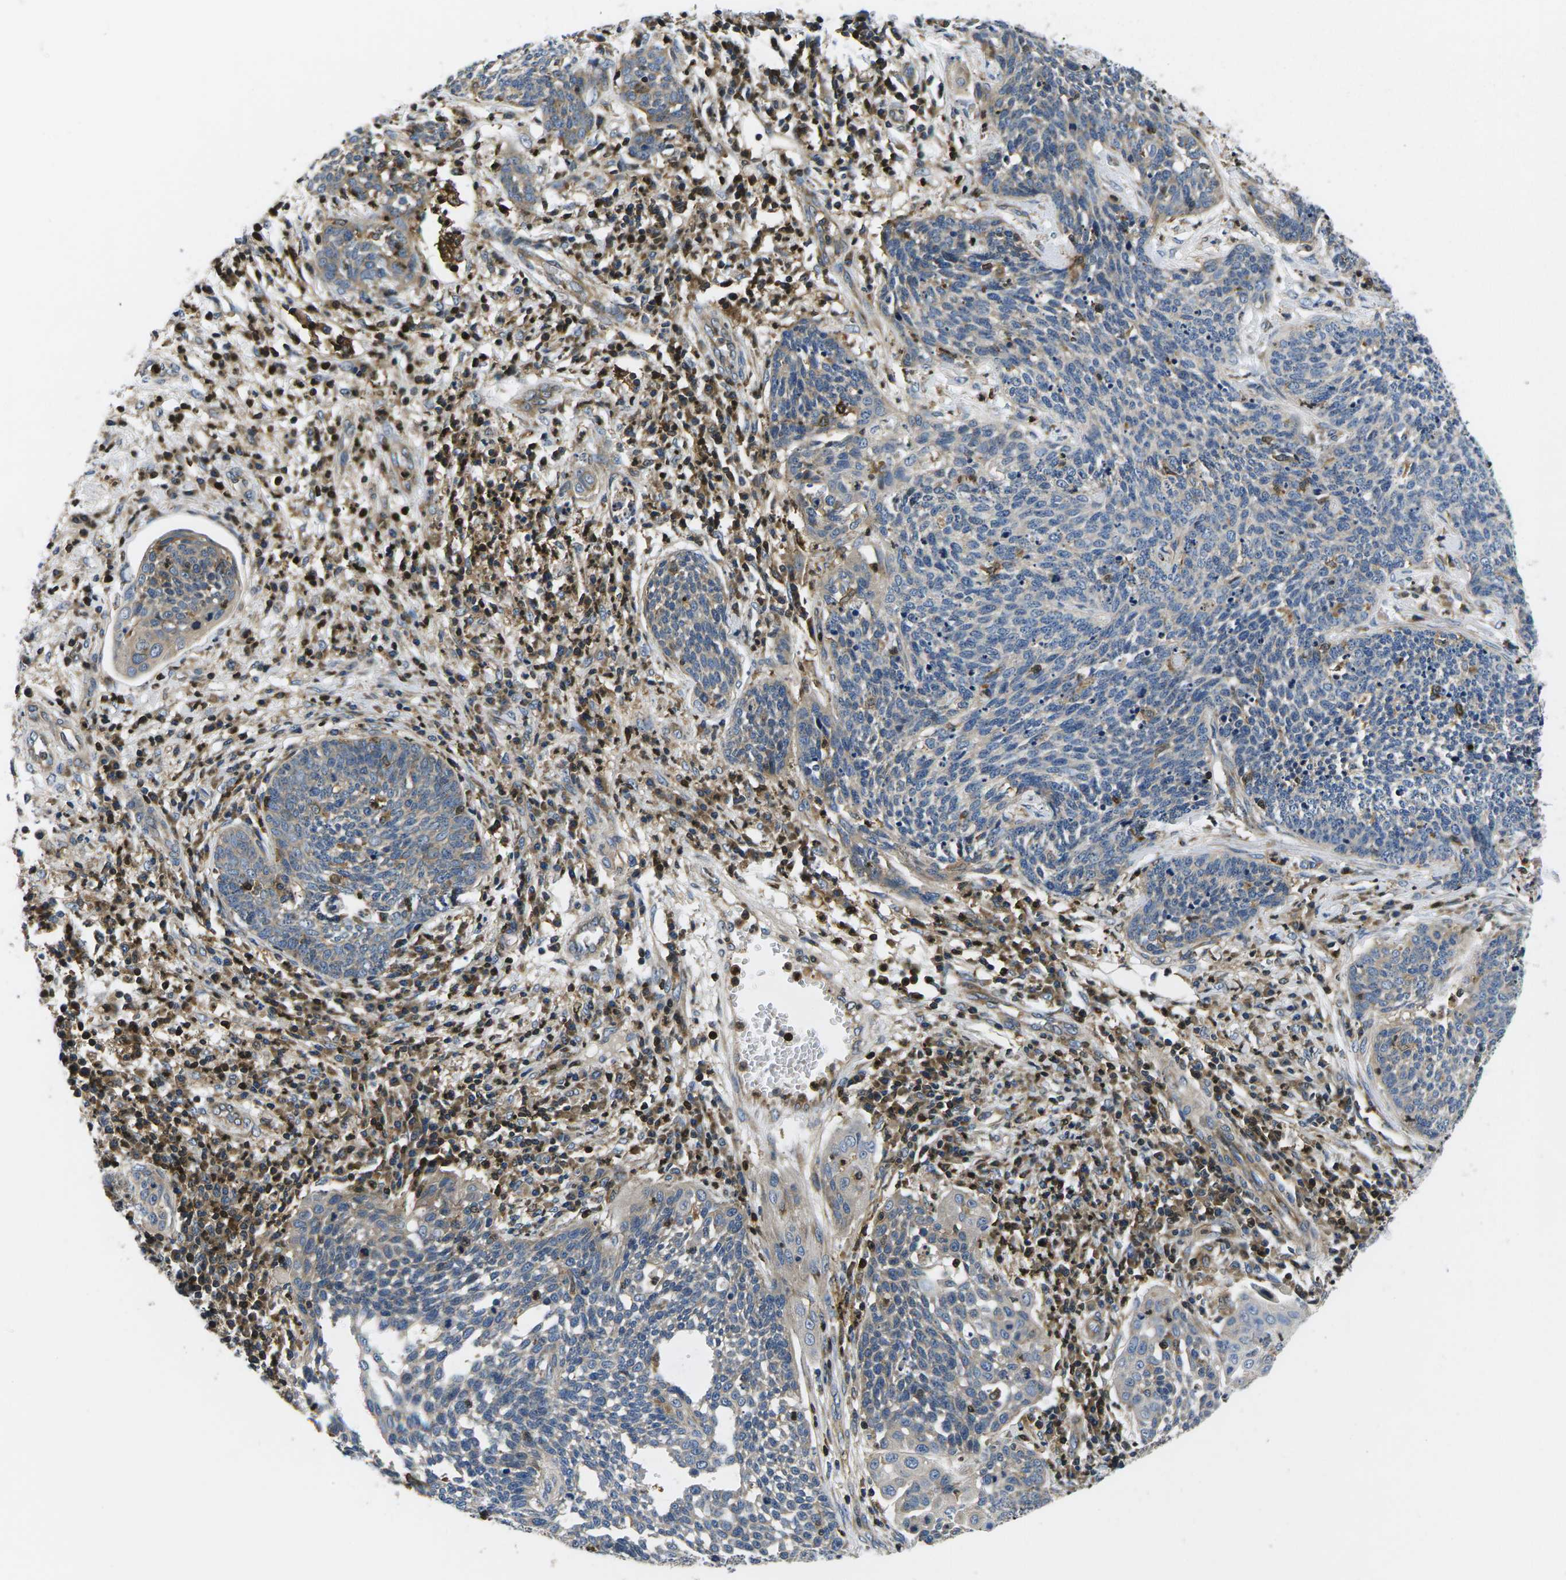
{"staining": {"intensity": "moderate", "quantity": ">75%", "location": "cytoplasmic/membranous"}, "tissue": "cervical cancer", "cell_type": "Tumor cells", "image_type": "cancer", "snomed": [{"axis": "morphology", "description": "Squamous cell carcinoma, NOS"}, {"axis": "topography", "description": "Cervix"}], "caption": "Cervical squamous cell carcinoma stained with a protein marker shows moderate staining in tumor cells.", "gene": "PLCE1", "patient": {"sex": "female", "age": 34}}